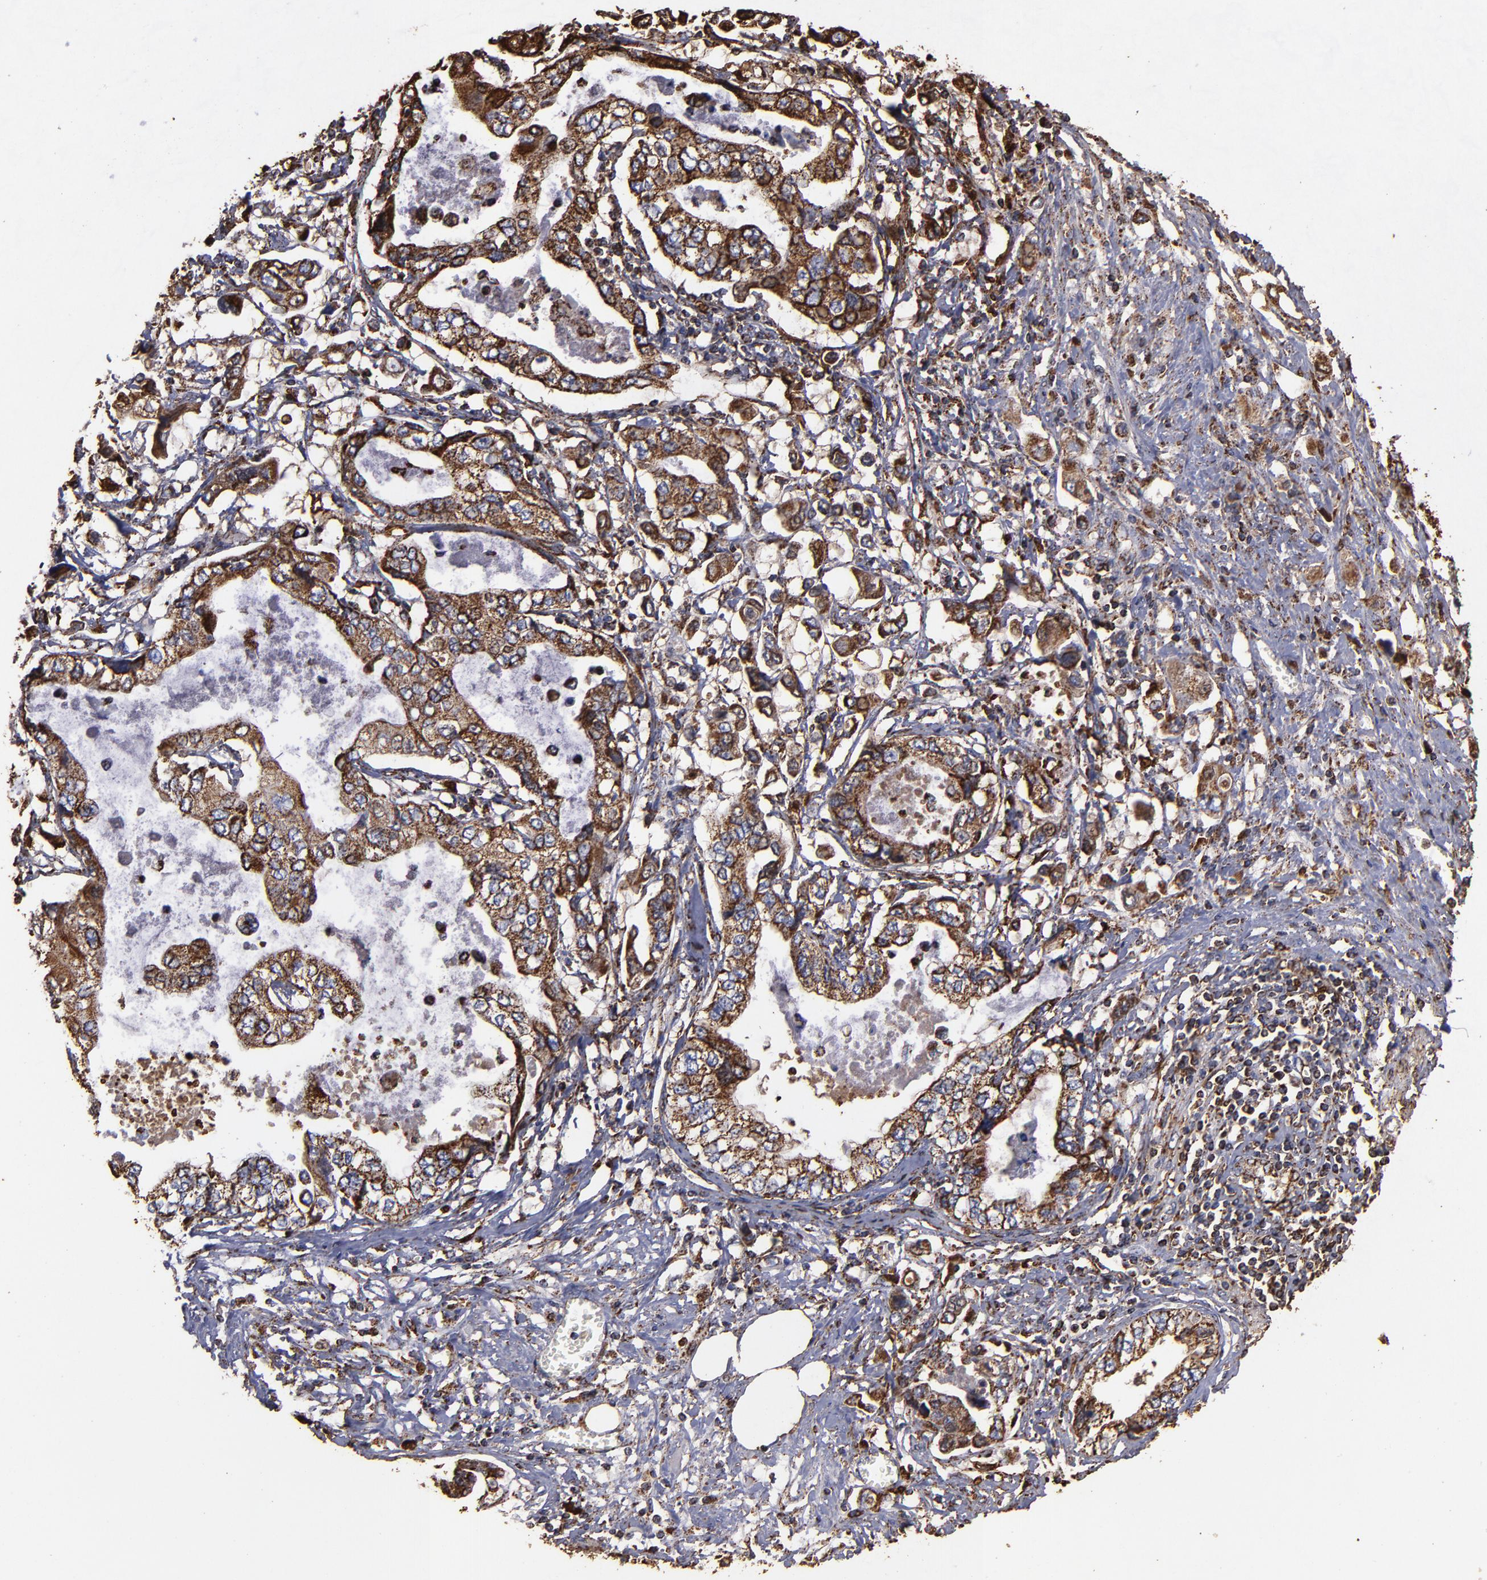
{"staining": {"intensity": "strong", "quantity": ">75%", "location": "cytoplasmic/membranous"}, "tissue": "stomach cancer", "cell_type": "Tumor cells", "image_type": "cancer", "snomed": [{"axis": "morphology", "description": "Adenocarcinoma, NOS"}, {"axis": "topography", "description": "Pancreas"}, {"axis": "topography", "description": "Stomach, upper"}], "caption": "Immunohistochemistry staining of stomach adenocarcinoma, which reveals high levels of strong cytoplasmic/membranous positivity in about >75% of tumor cells indicating strong cytoplasmic/membranous protein staining. The staining was performed using DAB (brown) for protein detection and nuclei were counterstained in hematoxylin (blue).", "gene": "SOD2", "patient": {"sex": "male", "age": 77}}